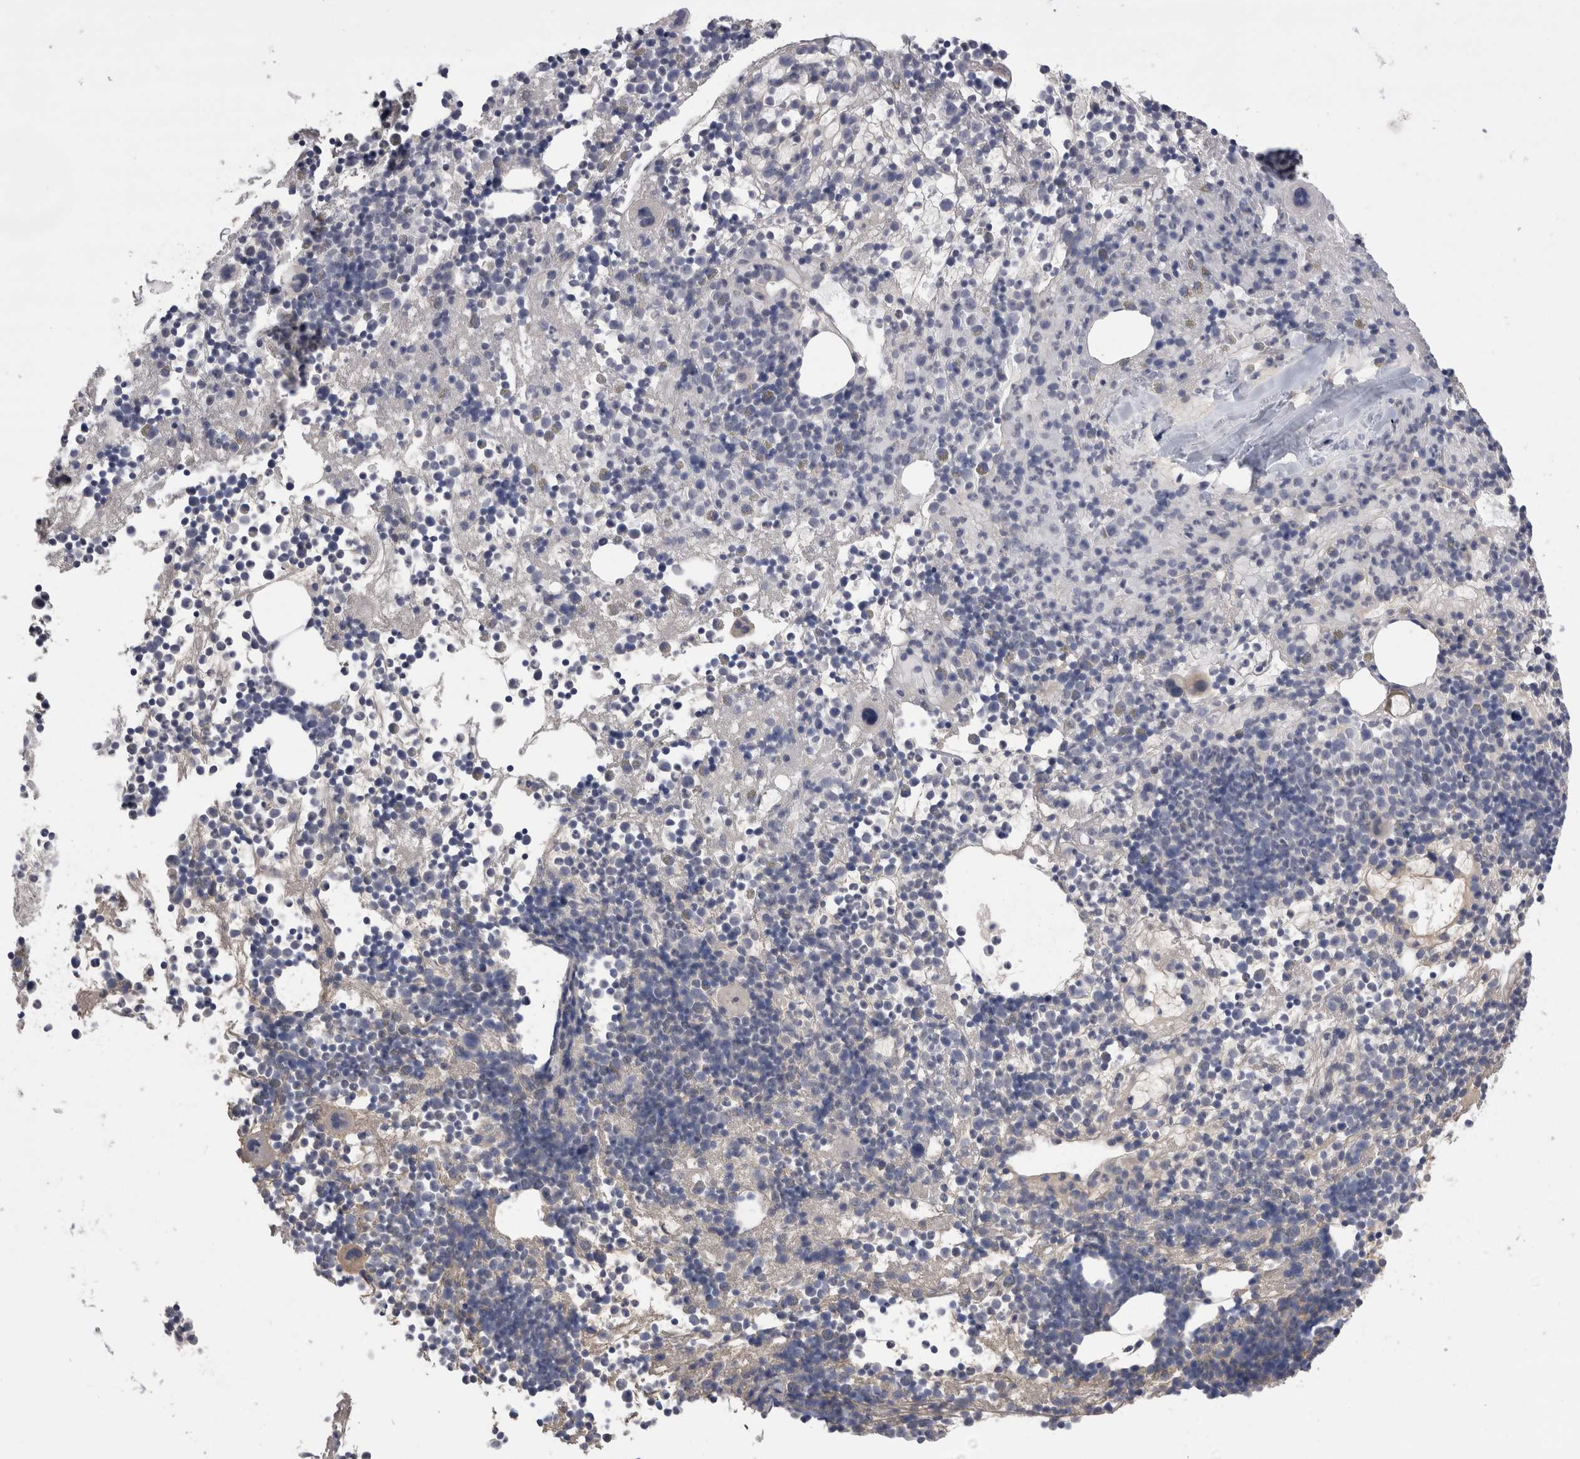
{"staining": {"intensity": "negative", "quantity": "none", "location": "none"}, "tissue": "bone marrow", "cell_type": "Hematopoietic cells", "image_type": "normal", "snomed": [{"axis": "morphology", "description": "Normal tissue, NOS"}, {"axis": "morphology", "description": "Inflammation, NOS"}, {"axis": "topography", "description": "Bone marrow"}], "caption": "Immunohistochemistry of unremarkable human bone marrow shows no expression in hematopoietic cells.", "gene": "REG1A", "patient": {"sex": "male", "age": 1}}